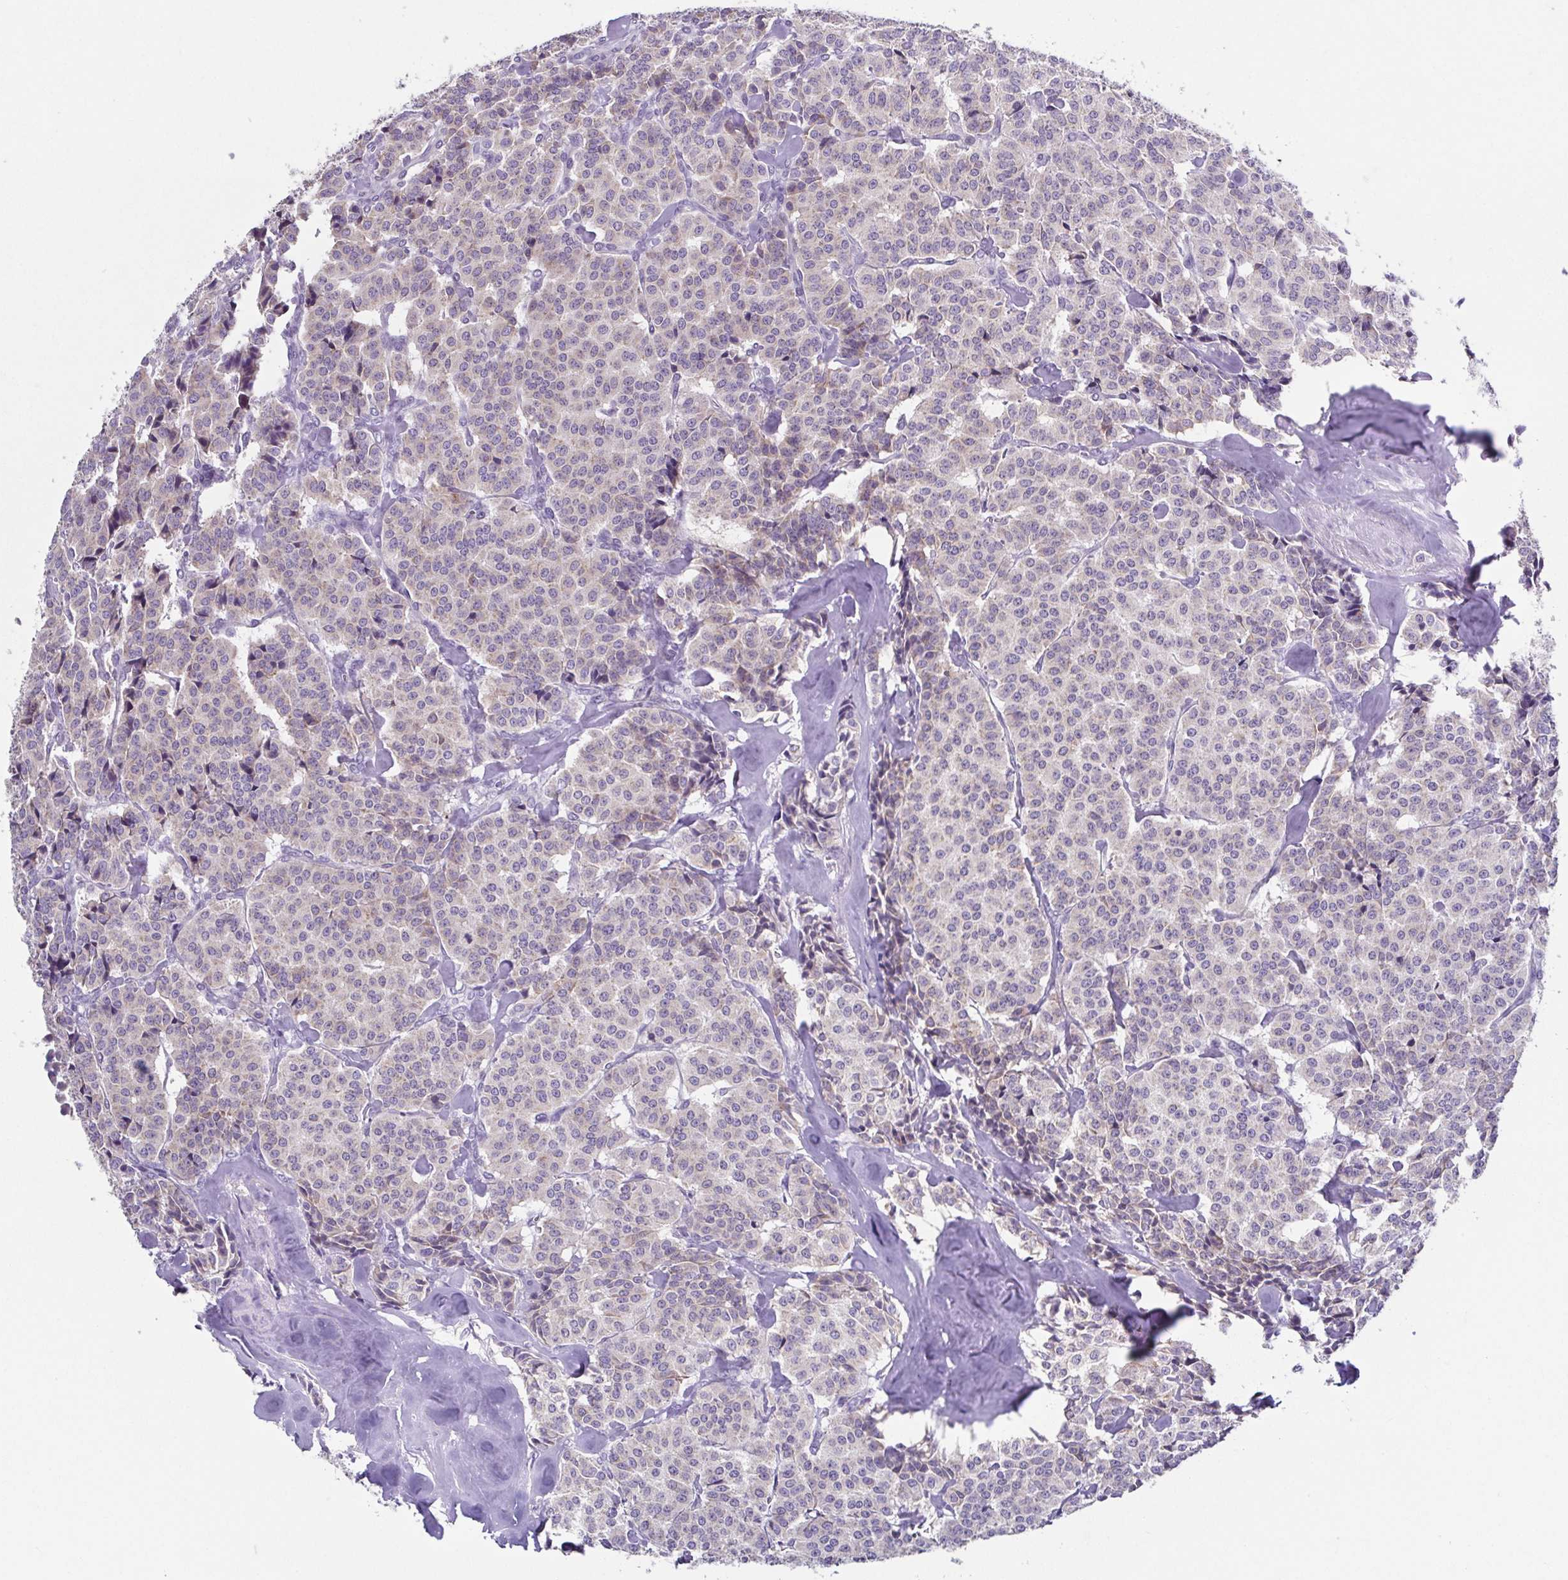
{"staining": {"intensity": "weak", "quantity": "25%-75%", "location": "cytoplasmic/membranous"}, "tissue": "carcinoid", "cell_type": "Tumor cells", "image_type": "cancer", "snomed": [{"axis": "morphology", "description": "Normal tissue, NOS"}, {"axis": "morphology", "description": "Carcinoid, malignant, NOS"}, {"axis": "topography", "description": "Lung"}], "caption": "A low amount of weak cytoplasmic/membranous positivity is seen in about 25%-75% of tumor cells in carcinoid tissue. (DAB (3,3'-diaminobenzidine) IHC with brightfield microscopy, high magnification).", "gene": "RDH11", "patient": {"sex": "female", "age": 46}}